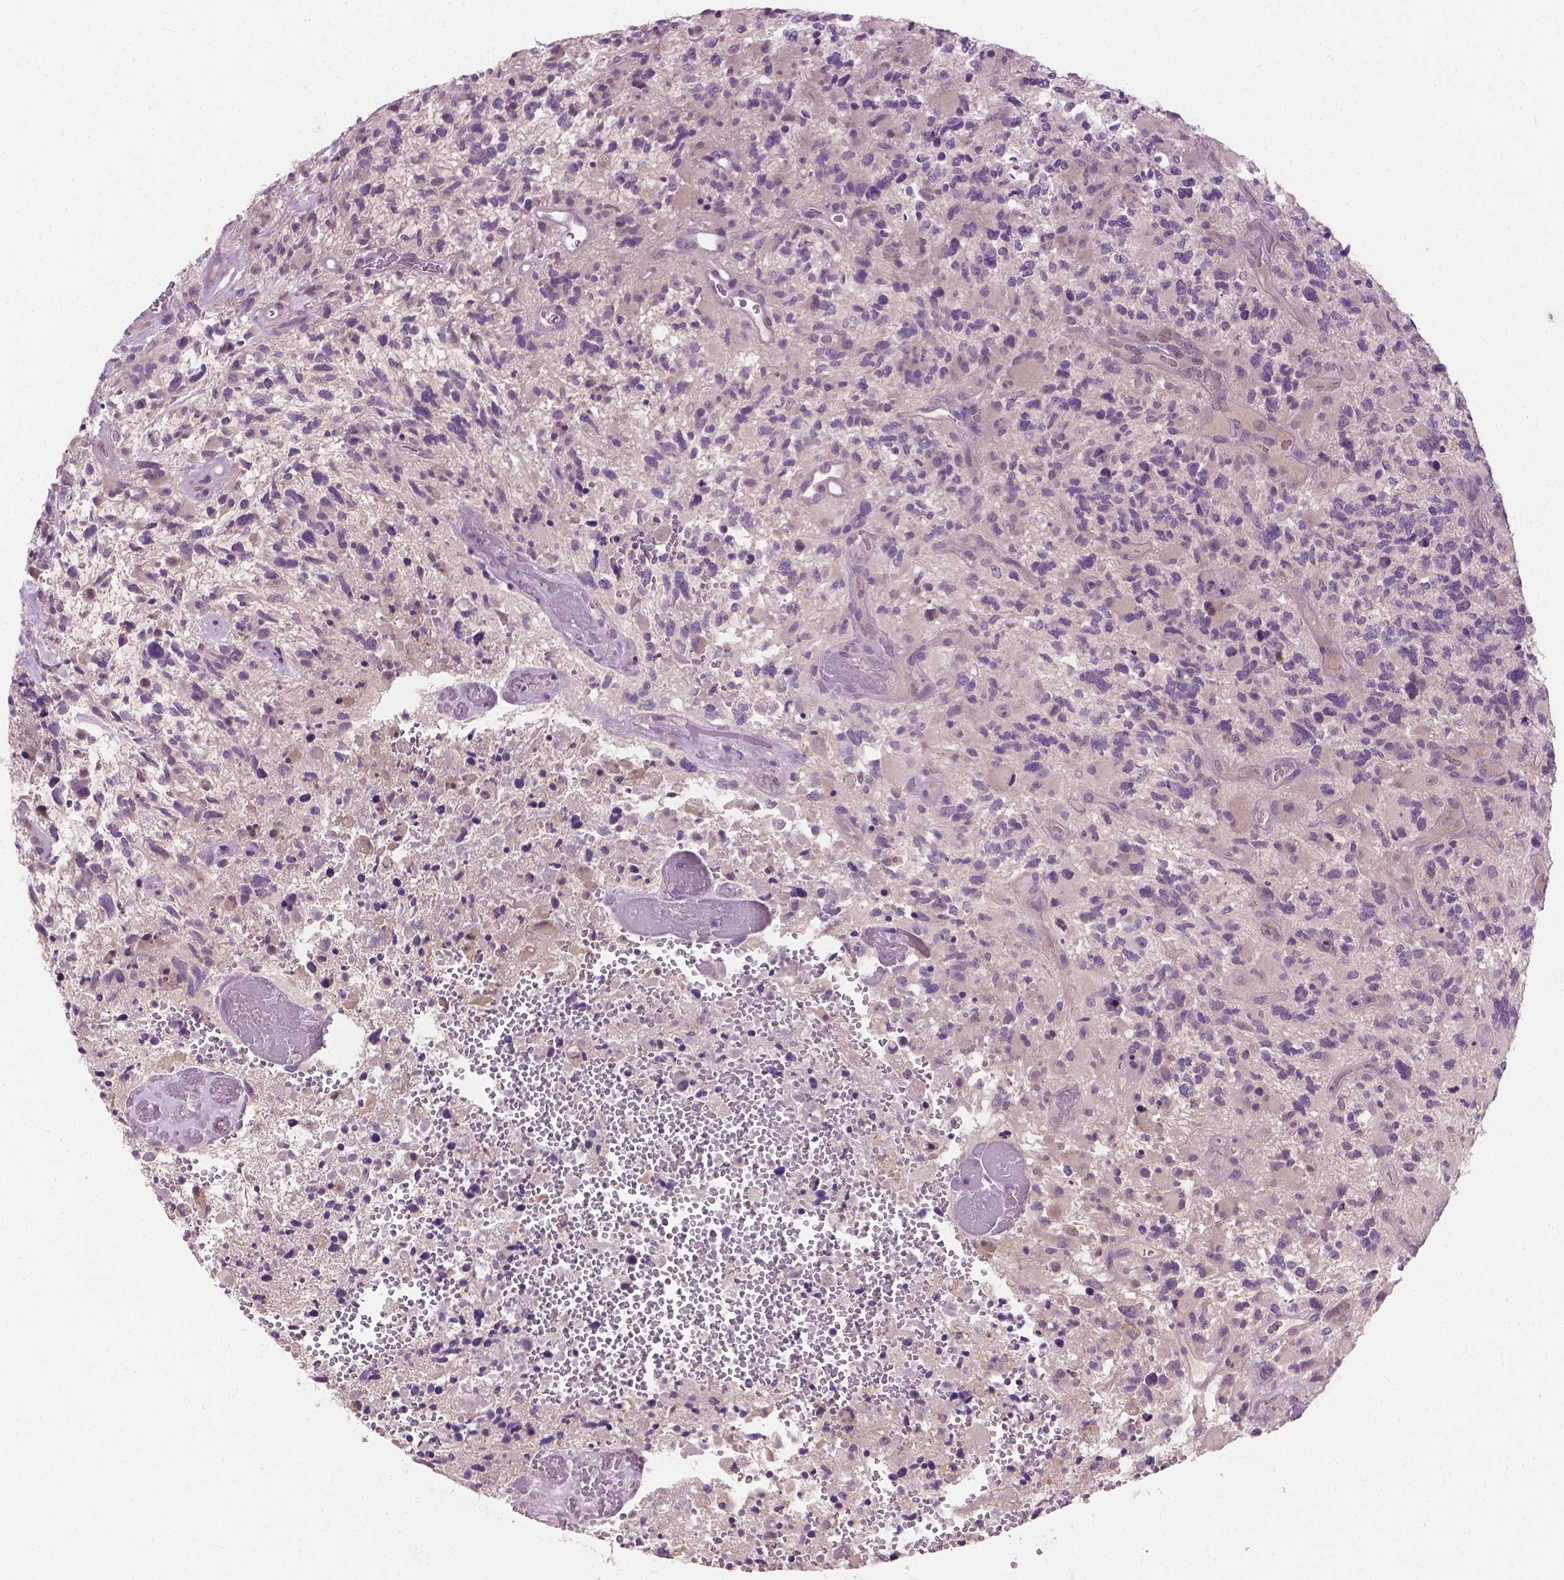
{"staining": {"intensity": "negative", "quantity": "none", "location": "none"}, "tissue": "glioma", "cell_type": "Tumor cells", "image_type": "cancer", "snomed": [{"axis": "morphology", "description": "Glioma, malignant, High grade"}, {"axis": "topography", "description": "Brain"}], "caption": "A high-resolution micrograph shows immunohistochemistry (IHC) staining of glioma, which shows no significant positivity in tumor cells. The staining was performed using DAB (3,3'-diaminobenzidine) to visualize the protein expression in brown, while the nuclei were stained in blue with hematoxylin (Magnification: 20x).", "gene": "KRT17", "patient": {"sex": "female", "age": 71}}